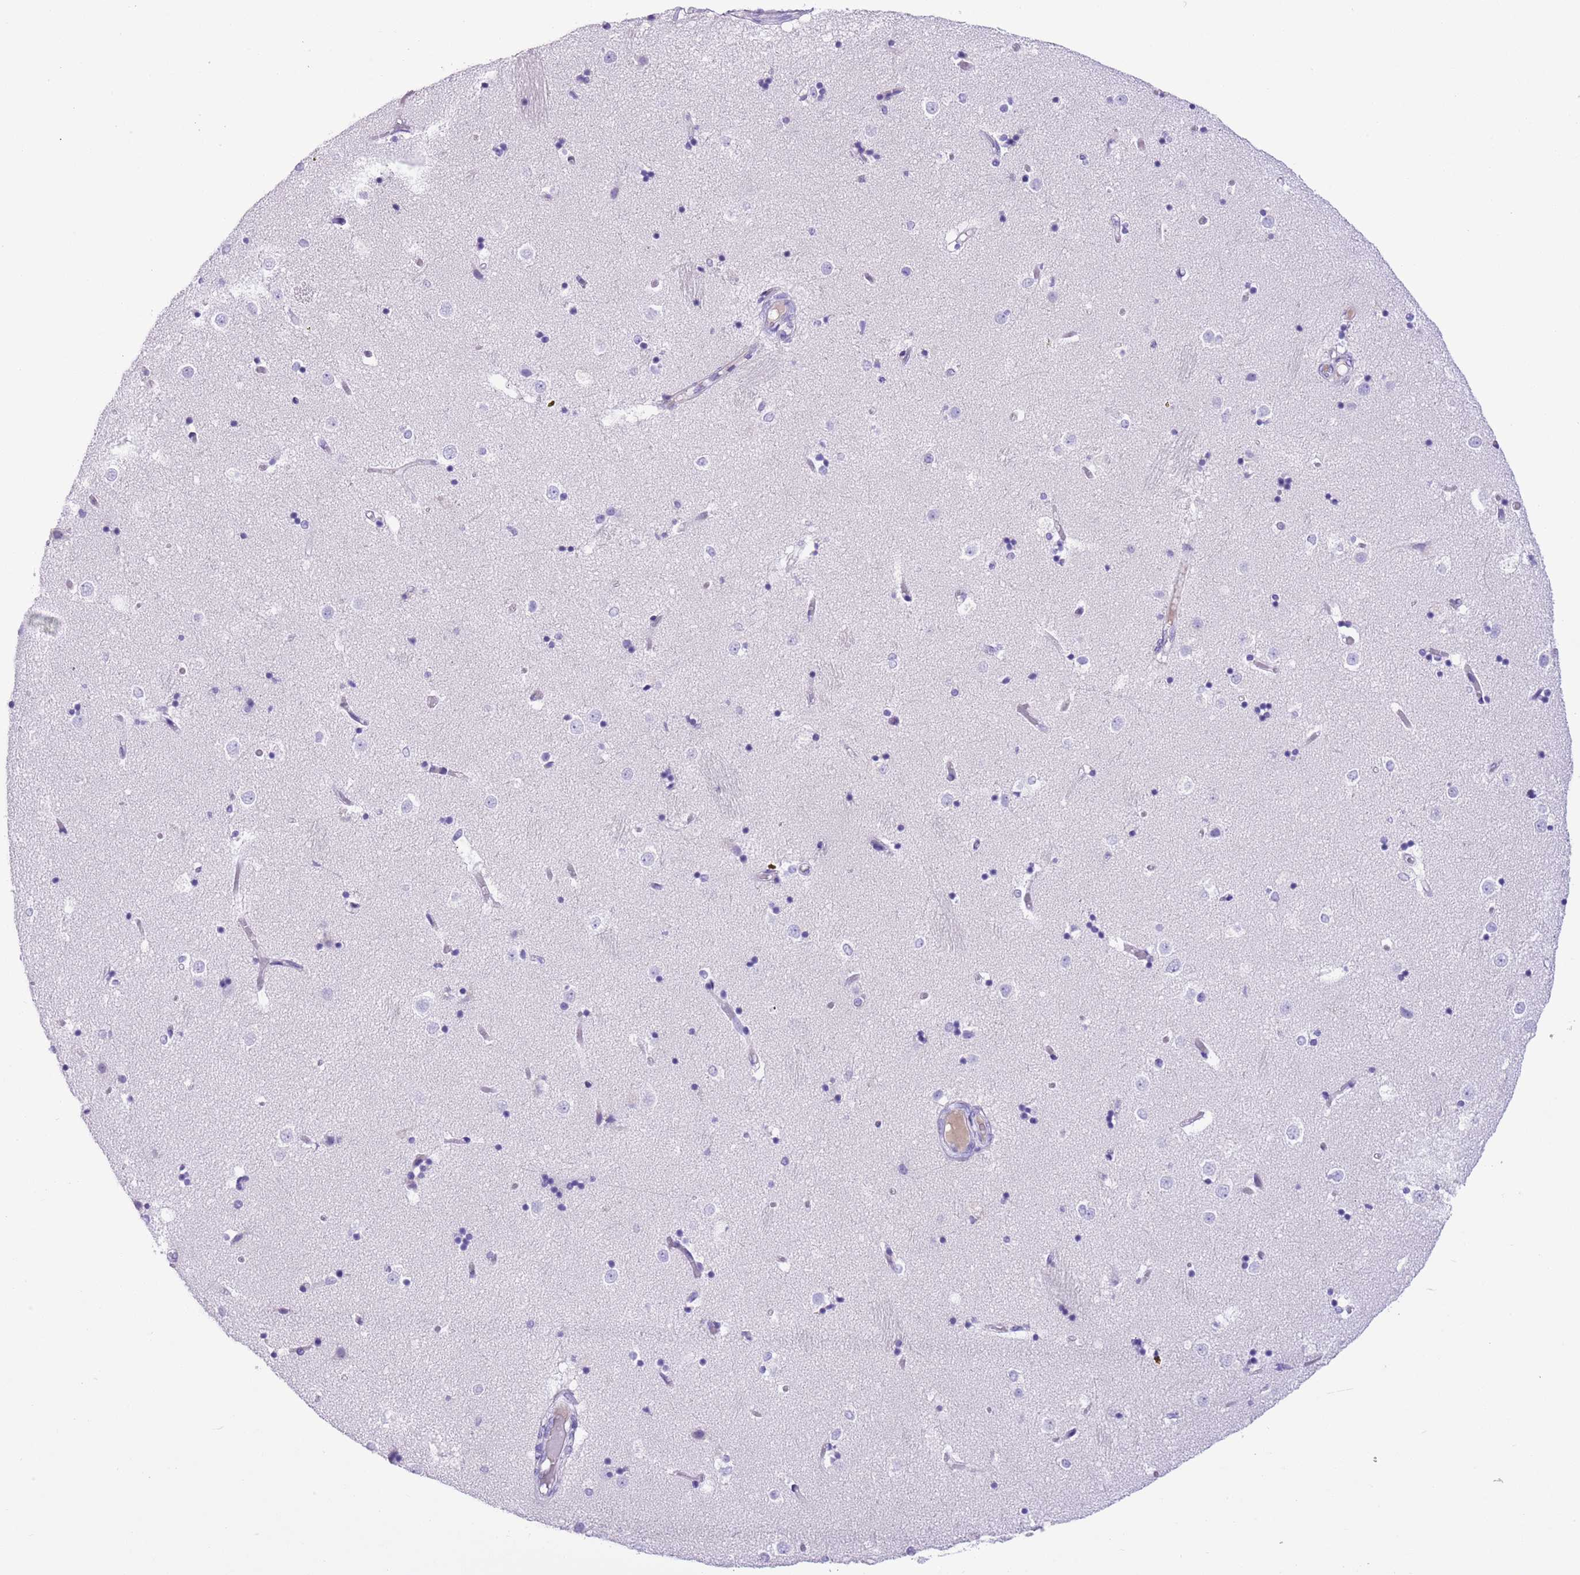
{"staining": {"intensity": "negative", "quantity": "none", "location": "none"}, "tissue": "caudate", "cell_type": "Glial cells", "image_type": "normal", "snomed": [{"axis": "morphology", "description": "Normal tissue, NOS"}, {"axis": "topography", "description": "Lateral ventricle wall"}], "caption": "Photomicrograph shows no protein expression in glial cells of benign caudate. (Brightfield microscopy of DAB (3,3'-diaminobenzidine) immunohistochemistry (IHC) at high magnification).", "gene": "TBC1D10B", "patient": {"sex": "female", "age": 52}}